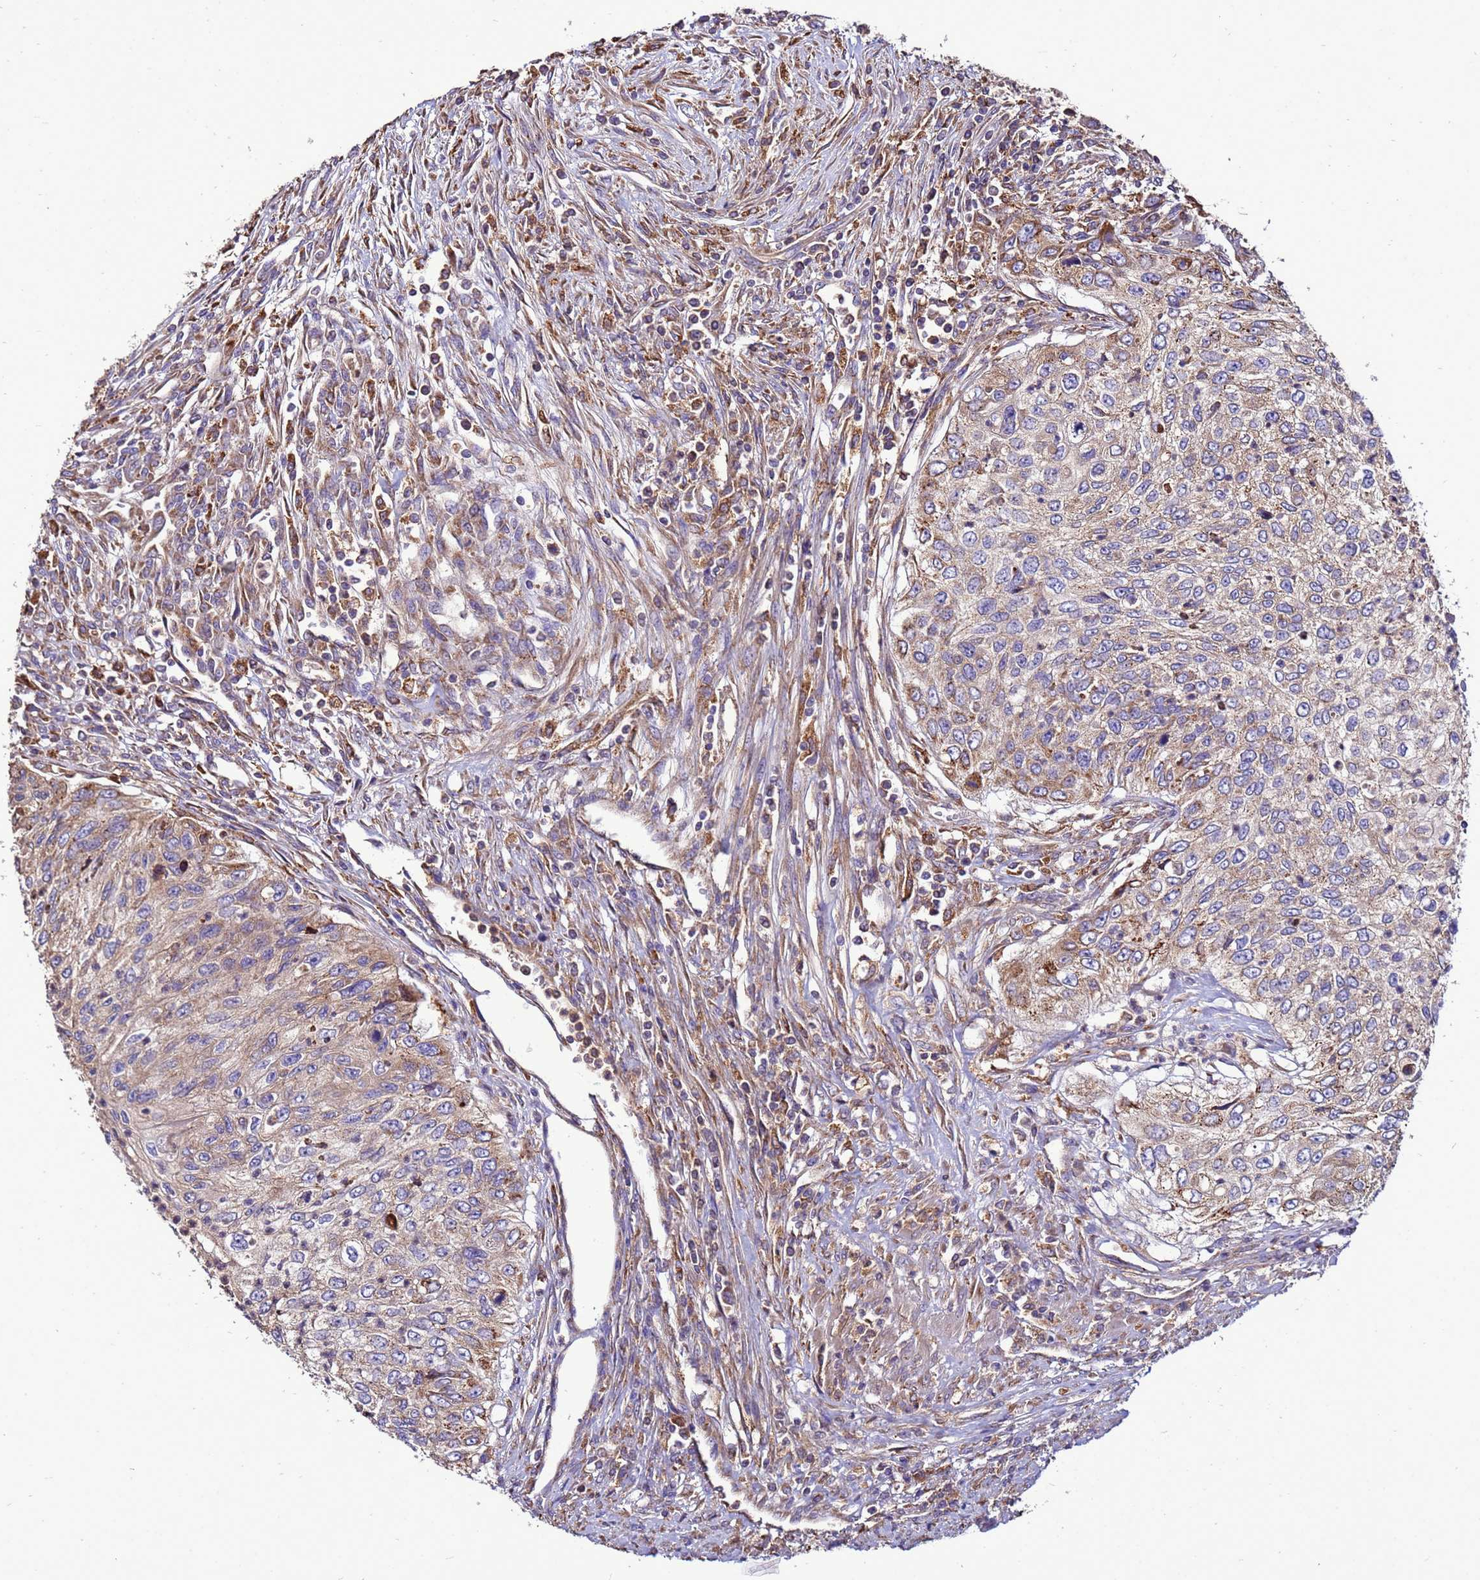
{"staining": {"intensity": "moderate", "quantity": "<25%", "location": "cytoplasmic/membranous"}, "tissue": "urothelial cancer", "cell_type": "Tumor cells", "image_type": "cancer", "snomed": [{"axis": "morphology", "description": "Urothelial carcinoma, High grade"}, {"axis": "topography", "description": "Urinary bladder"}], "caption": "Protein analysis of urothelial carcinoma (high-grade) tissue displays moderate cytoplasmic/membranous staining in approximately <25% of tumor cells.", "gene": "ANTKMT", "patient": {"sex": "female", "age": 60}}